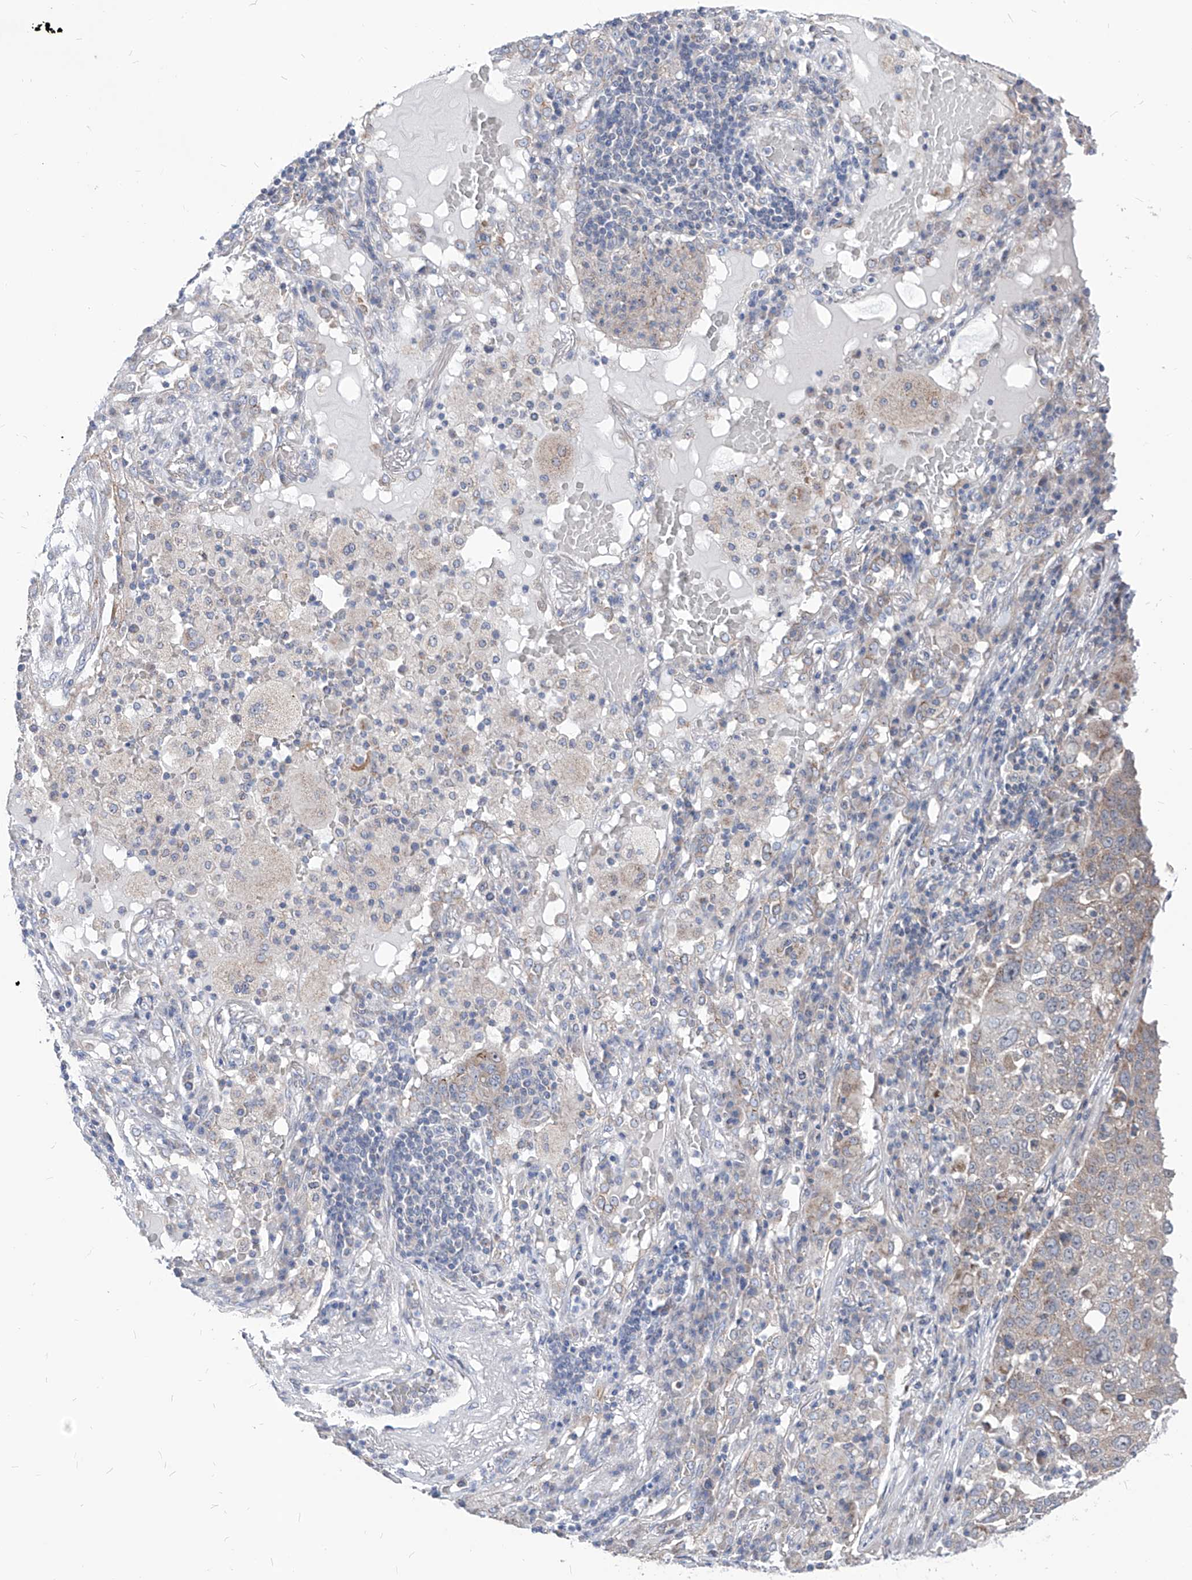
{"staining": {"intensity": "weak", "quantity": "<25%", "location": "cytoplasmic/membranous"}, "tissue": "lung cancer", "cell_type": "Tumor cells", "image_type": "cancer", "snomed": [{"axis": "morphology", "description": "Squamous cell carcinoma, NOS"}, {"axis": "topography", "description": "Lung"}], "caption": "Photomicrograph shows no protein staining in tumor cells of squamous cell carcinoma (lung) tissue.", "gene": "AGPS", "patient": {"sex": "male", "age": 65}}